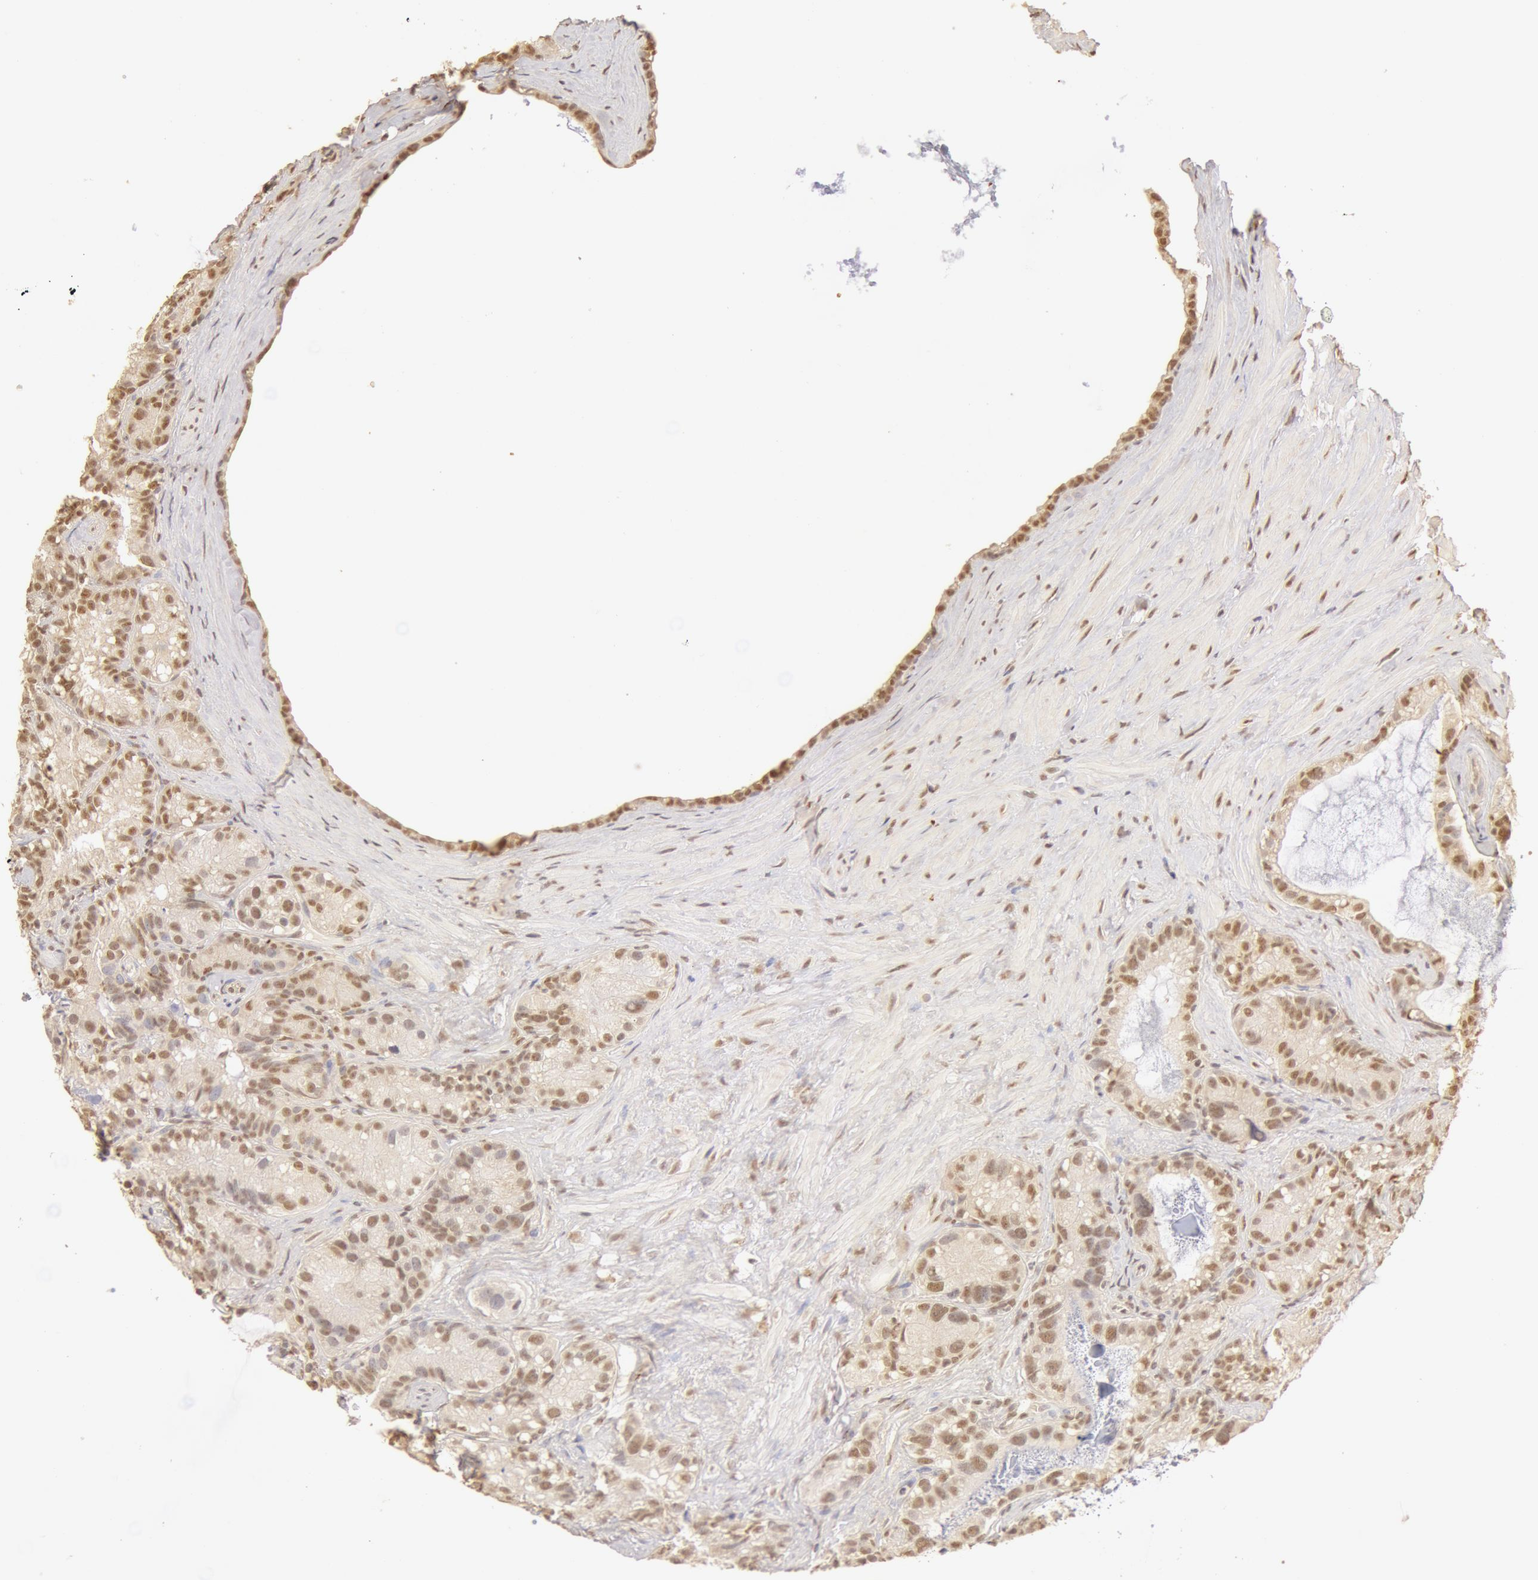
{"staining": {"intensity": "moderate", "quantity": ">75%", "location": "cytoplasmic/membranous,nuclear"}, "tissue": "seminal vesicle", "cell_type": "Glandular cells", "image_type": "normal", "snomed": [{"axis": "morphology", "description": "Normal tissue, NOS"}, {"axis": "topography", "description": "Seminal veicle"}], "caption": "Normal seminal vesicle displays moderate cytoplasmic/membranous,nuclear expression in approximately >75% of glandular cells (DAB (3,3'-diaminobenzidine) = brown stain, brightfield microscopy at high magnification)..", "gene": "SNRNP70", "patient": {"sex": "male", "age": 63}}